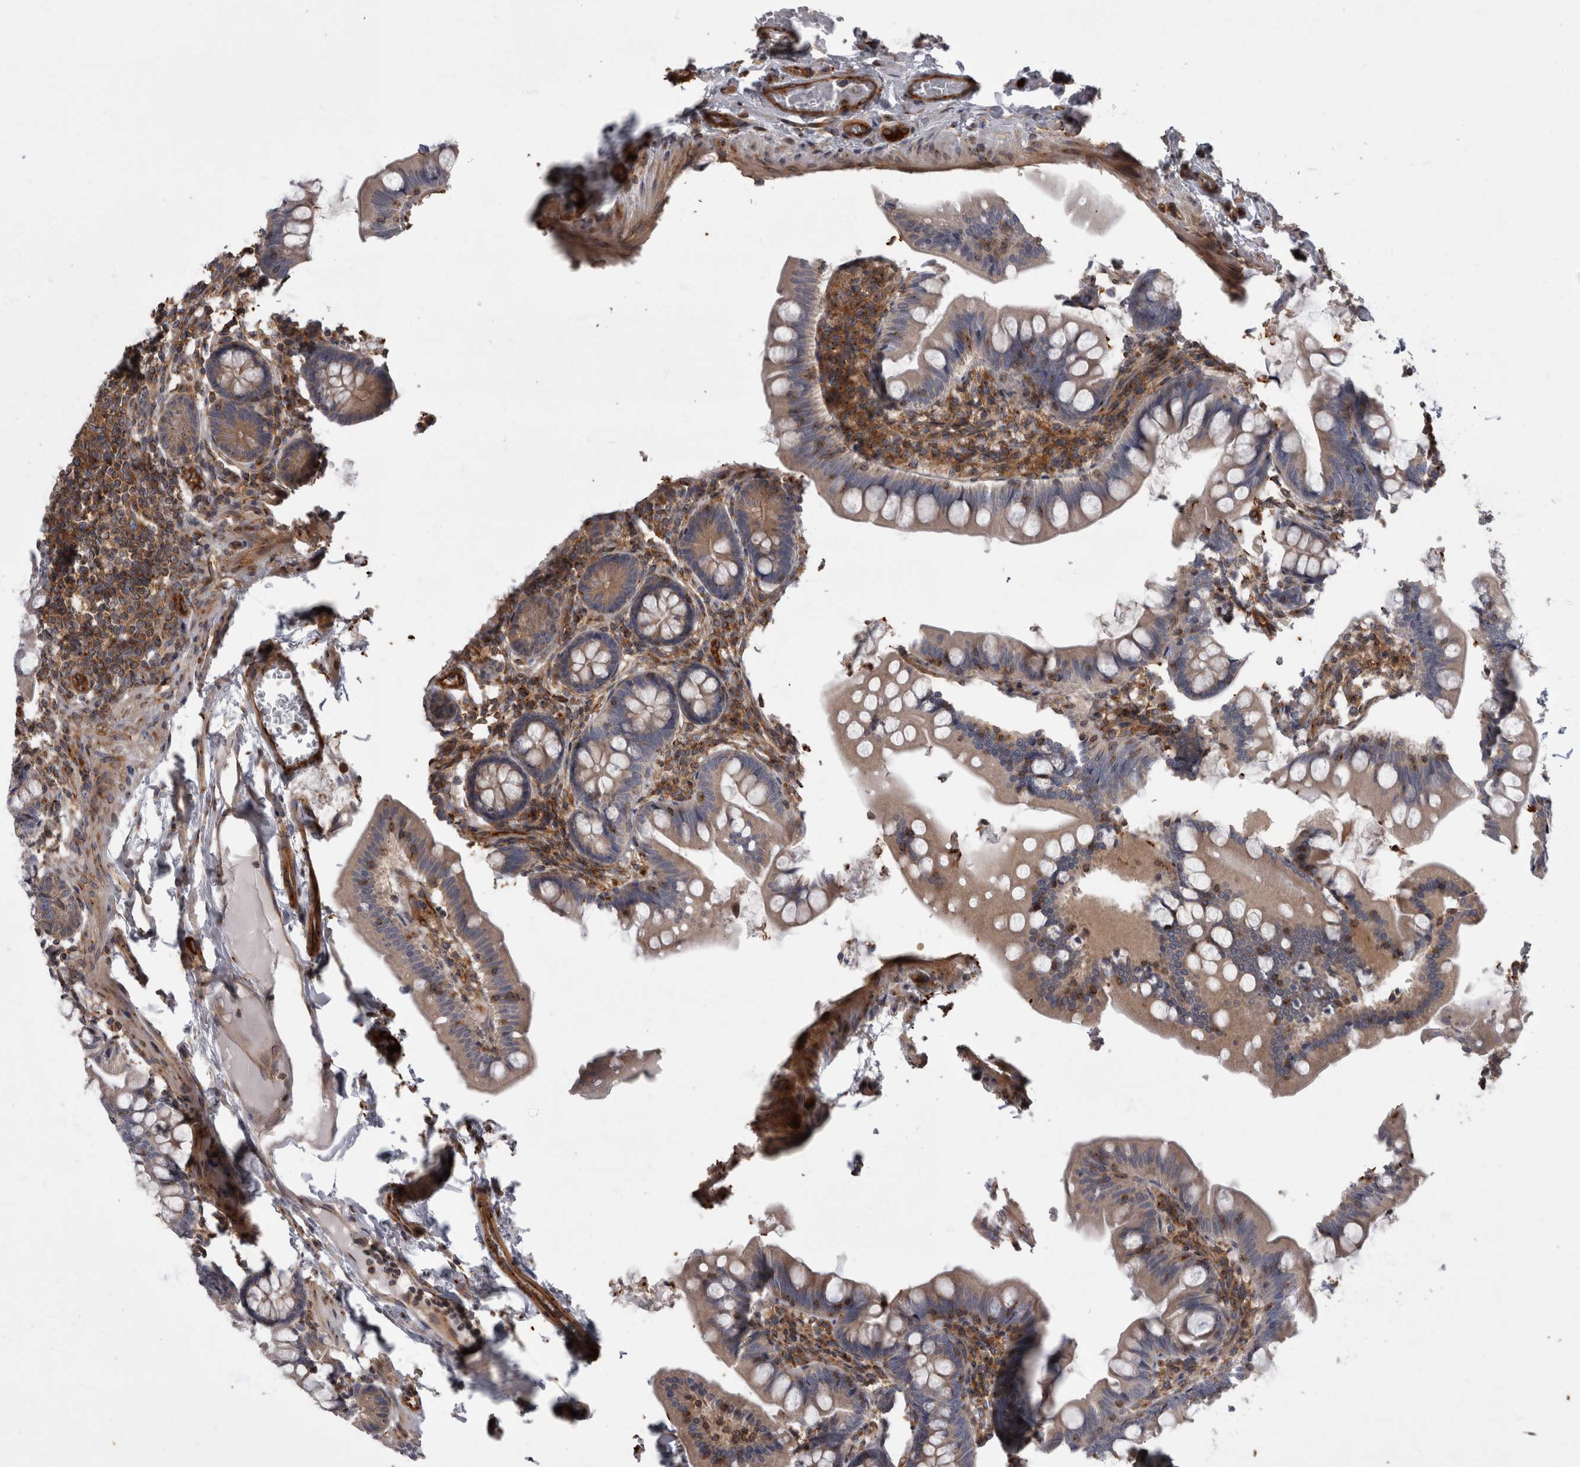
{"staining": {"intensity": "weak", "quantity": ">75%", "location": "cytoplasmic/membranous"}, "tissue": "small intestine", "cell_type": "Glandular cells", "image_type": "normal", "snomed": [{"axis": "morphology", "description": "Normal tissue, NOS"}, {"axis": "topography", "description": "Small intestine"}], "caption": "High-magnification brightfield microscopy of normal small intestine stained with DAB (3,3'-diaminobenzidine) (brown) and counterstained with hematoxylin (blue). glandular cells exhibit weak cytoplasmic/membranous staining is seen in approximately>75% of cells. (Brightfield microscopy of DAB IHC at high magnification).", "gene": "HOOK3", "patient": {"sex": "male", "age": 7}}